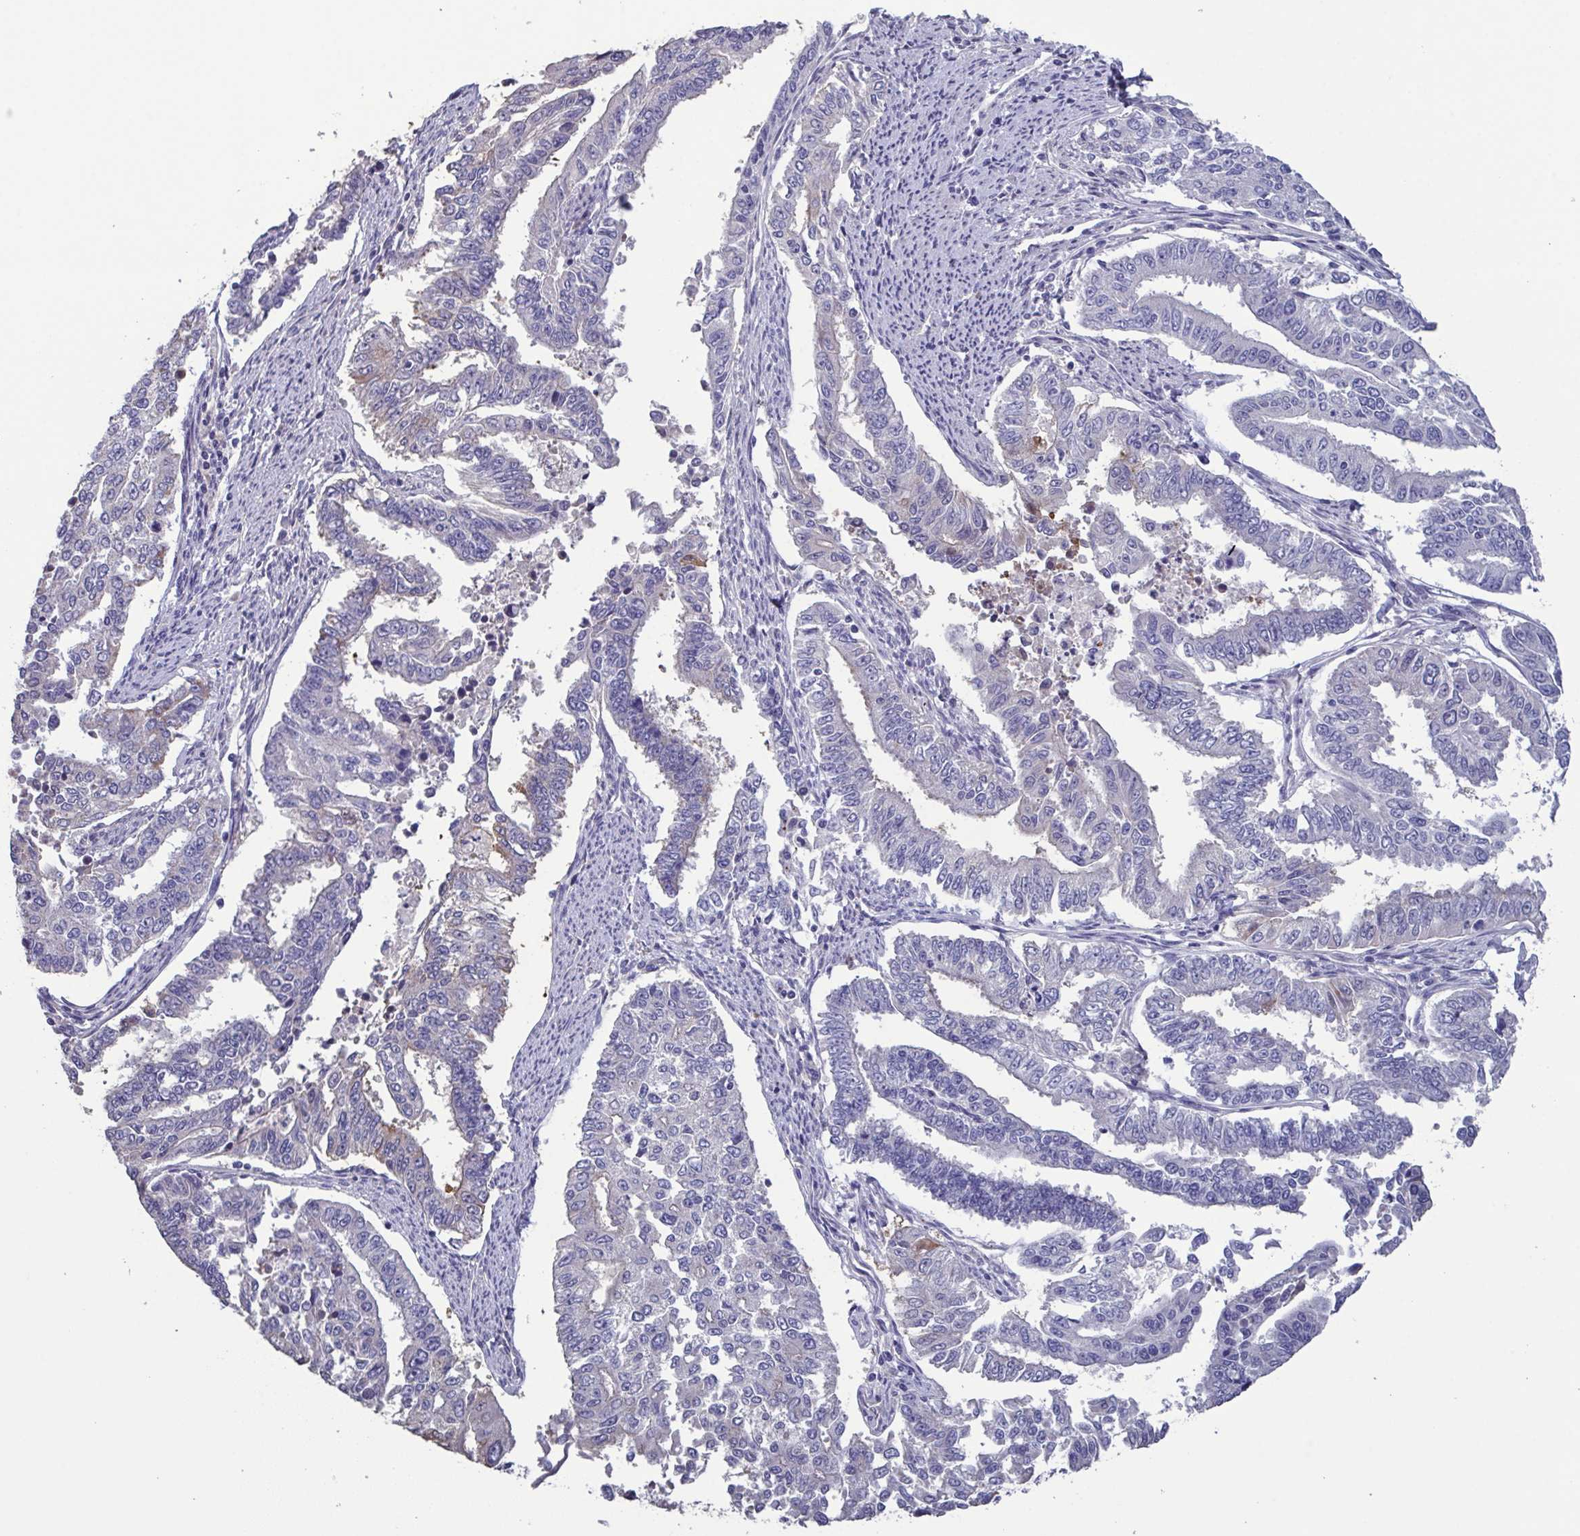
{"staining": {"intensity": "moderate", "quantity": "<25%", "location": "cytoplasmic/membranous"}, "tissue": "endometrial cancer", "cell_type": "Tumor cells", "image_type": "cancer", "snomed": [{"axis": "morphology", "description": "Adenocarcinoma, NOS"}, {"axis": "topography", "description": "Uterus"}], "caption": "Moderate cytoplasmic/membranous expression for a protein is appreciated in about <25% of tumor cells of adenocarcinoma (endometrial) using IHC.", "gene": "GLDC", "patient": {"sex": "female", "age": 59}}